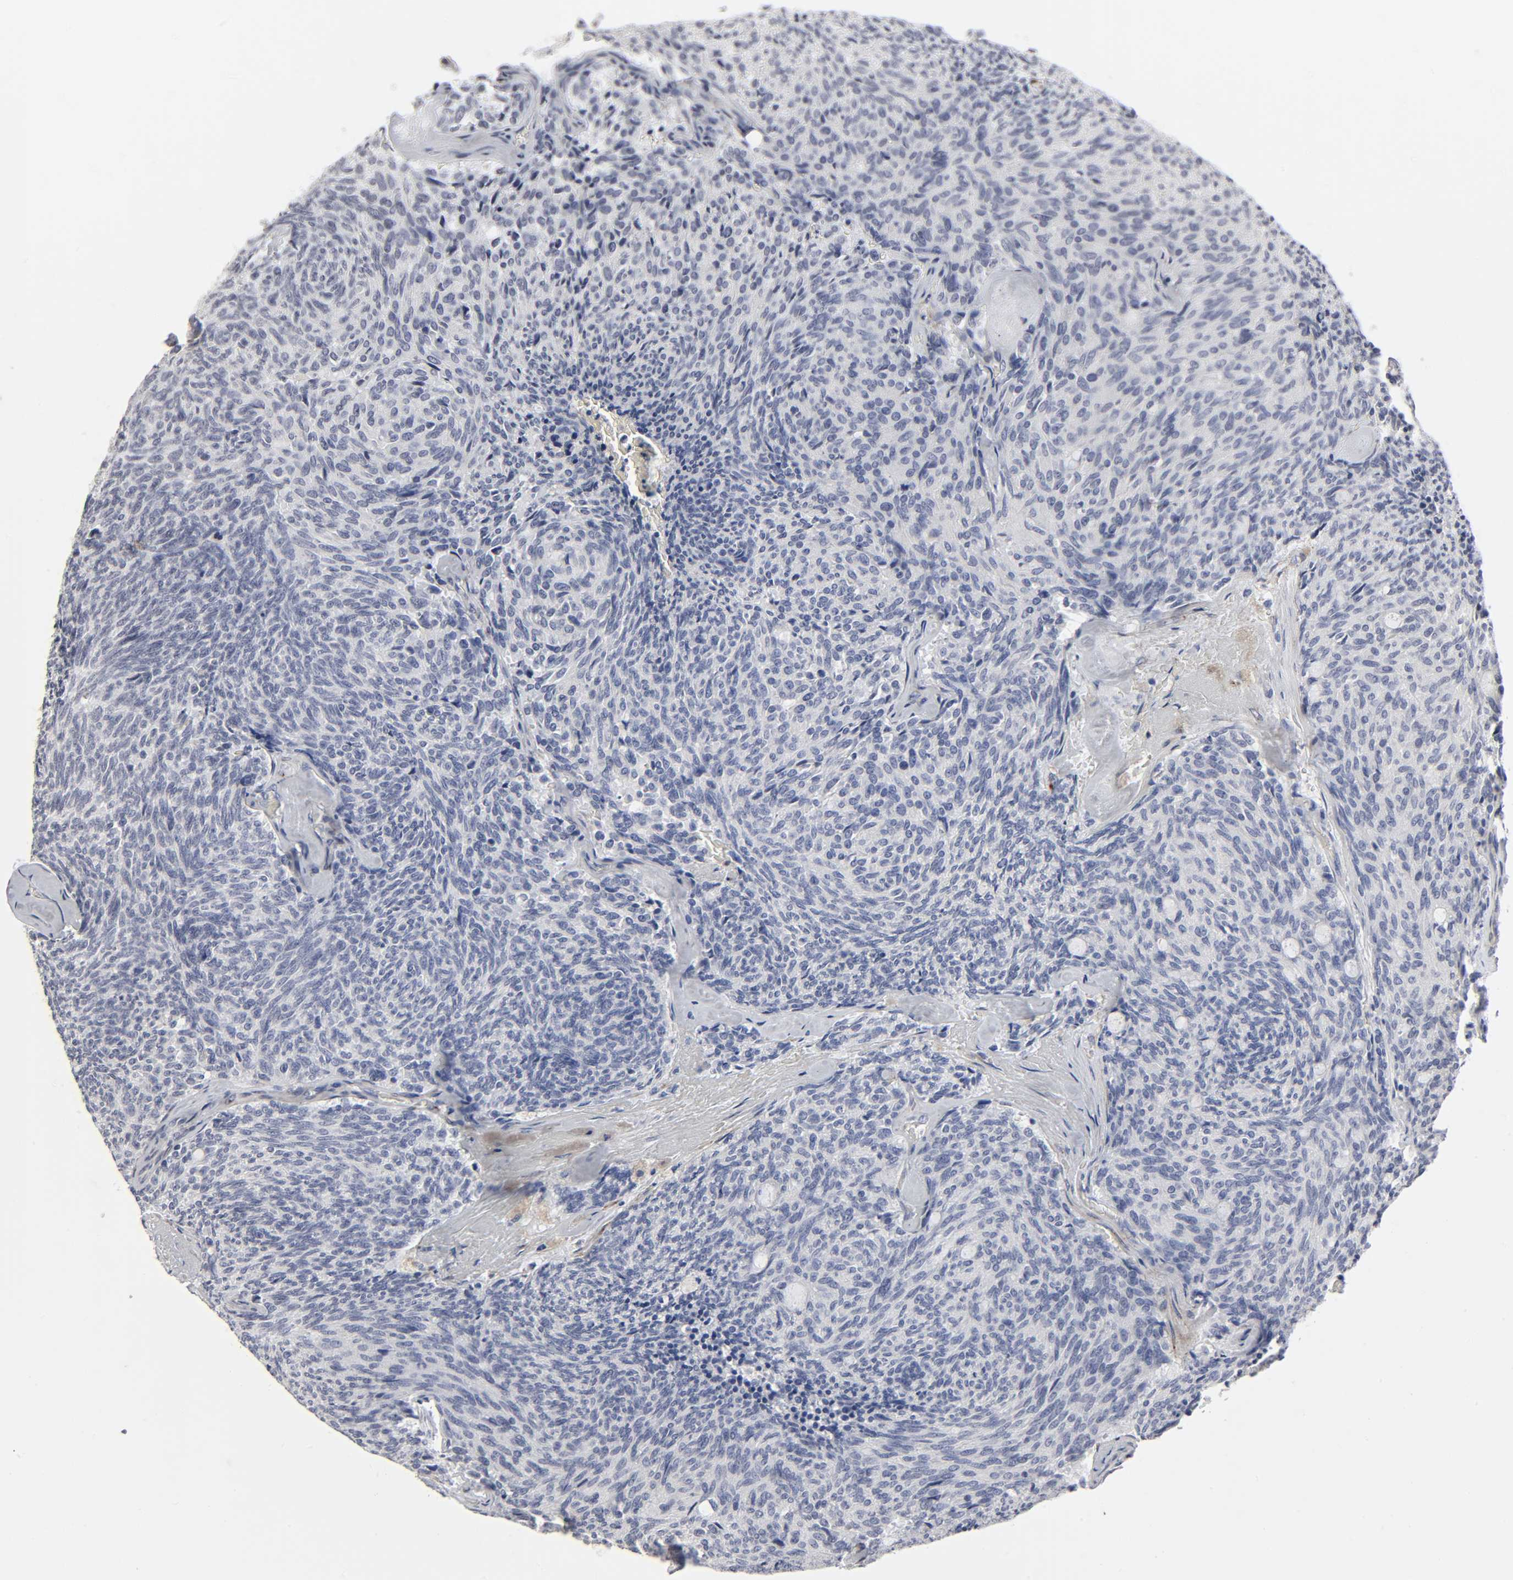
{"staining": {"intensity": "negative", "quantity": "none", "location": "none"}, "tissue": "carcinoid", "cell_type": "Tumor cells", "image_type": "cancer", "snomed": [{"axis": "morphology", "description": "Carcinoid, malignant, NOS"}, {"axis": "topography", "description": "Pancreas"}], "caption": "The image displays no staining of tumor cells in carcinoid.", "gene": "LRP1", "patient": {"sex": "female", "age": 54}}